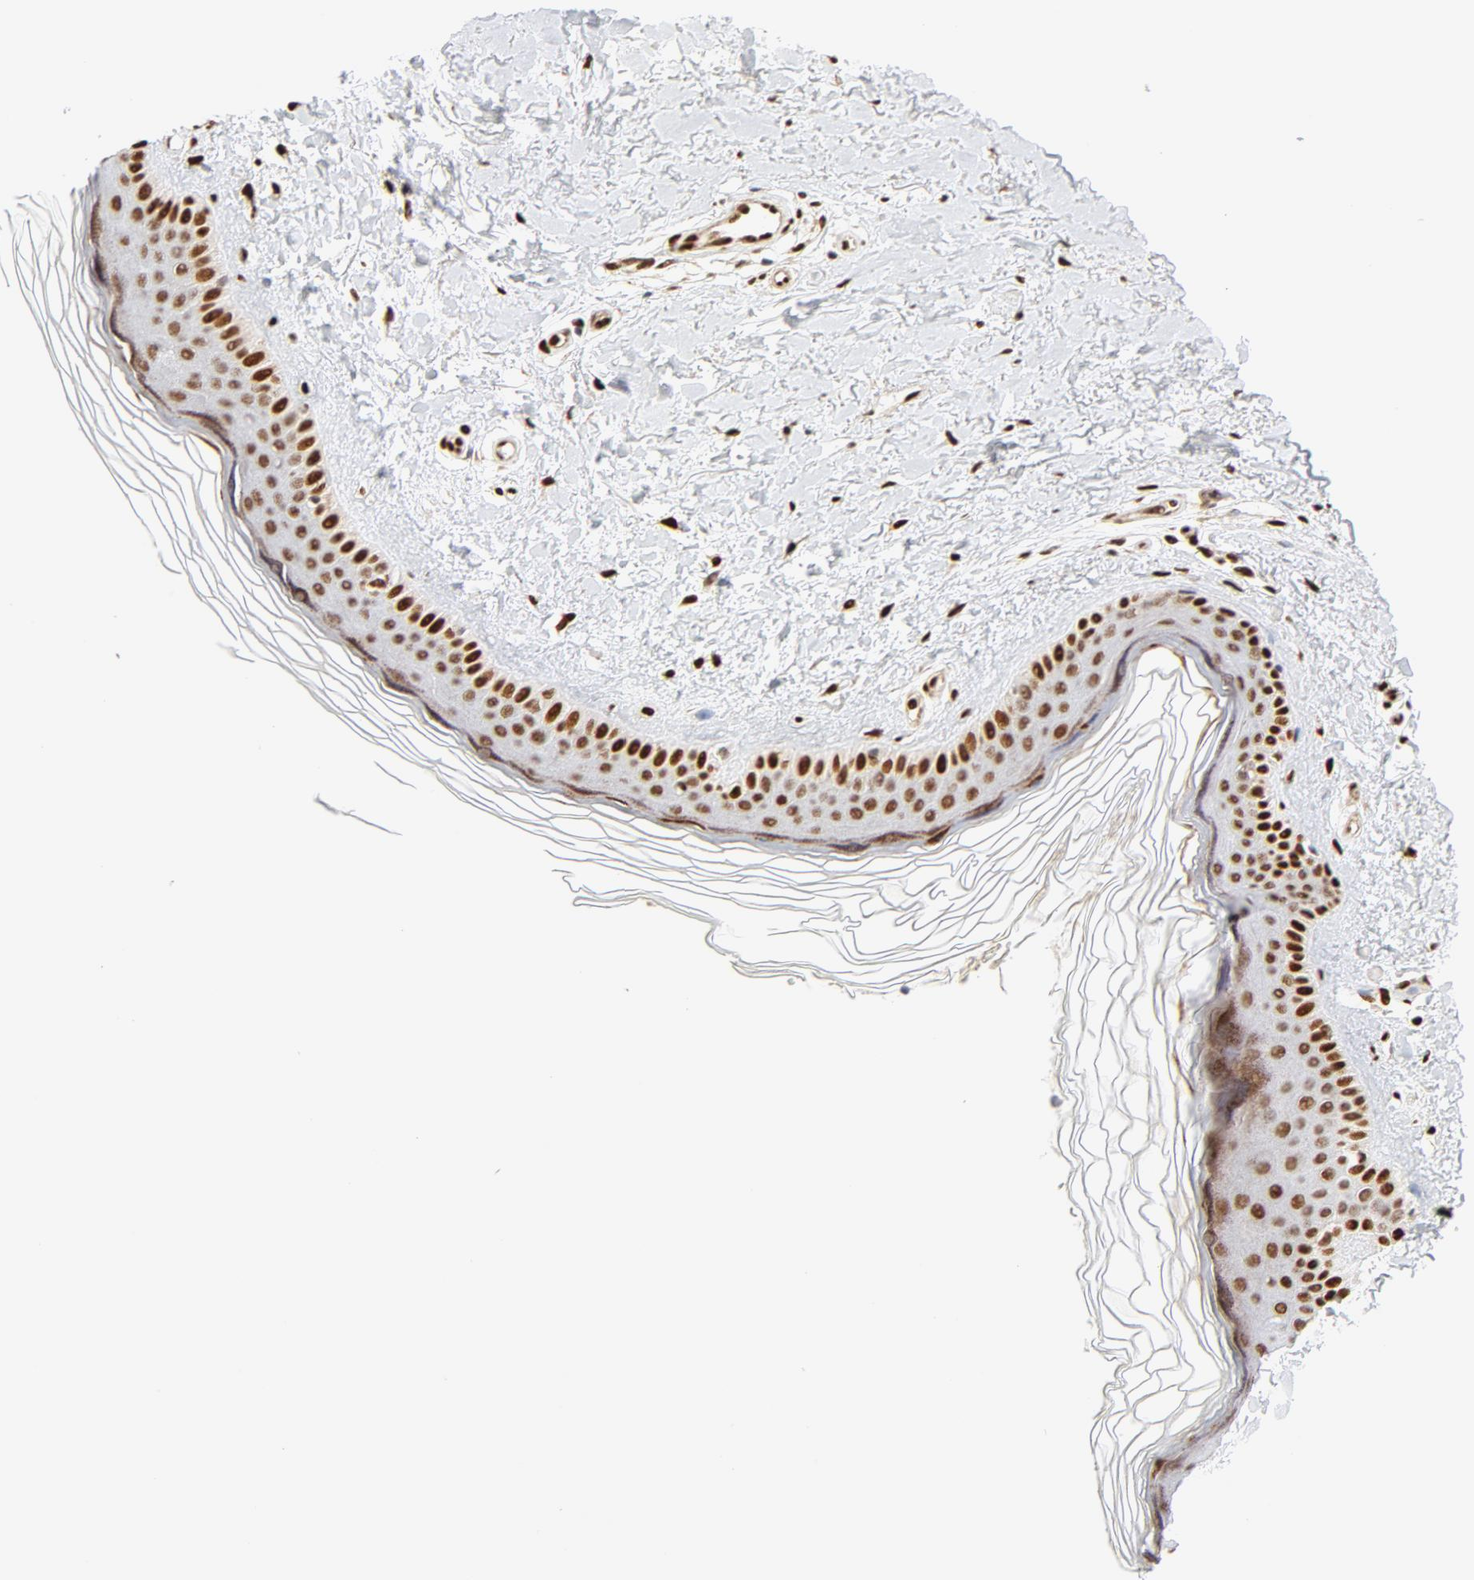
{"staining": {"intensity": "strong", "quantity": ">75%", "location": "nuclear"}, "tissue": "skin", "cell_type": "Fibroblasts", "image_type": "normal", "snomed": [{"axis": "morphology", "description": "Normal tissue, NOS"}, {"axis": "topography", "description": "Skin"}], "caption": "Brown immunohistochemical staining in benign human skin displays strong nuclear staining in approximately >75% of fibroblasts.", "gene": "MEF2A", "patient": {"sex": "female", "age": 19}}